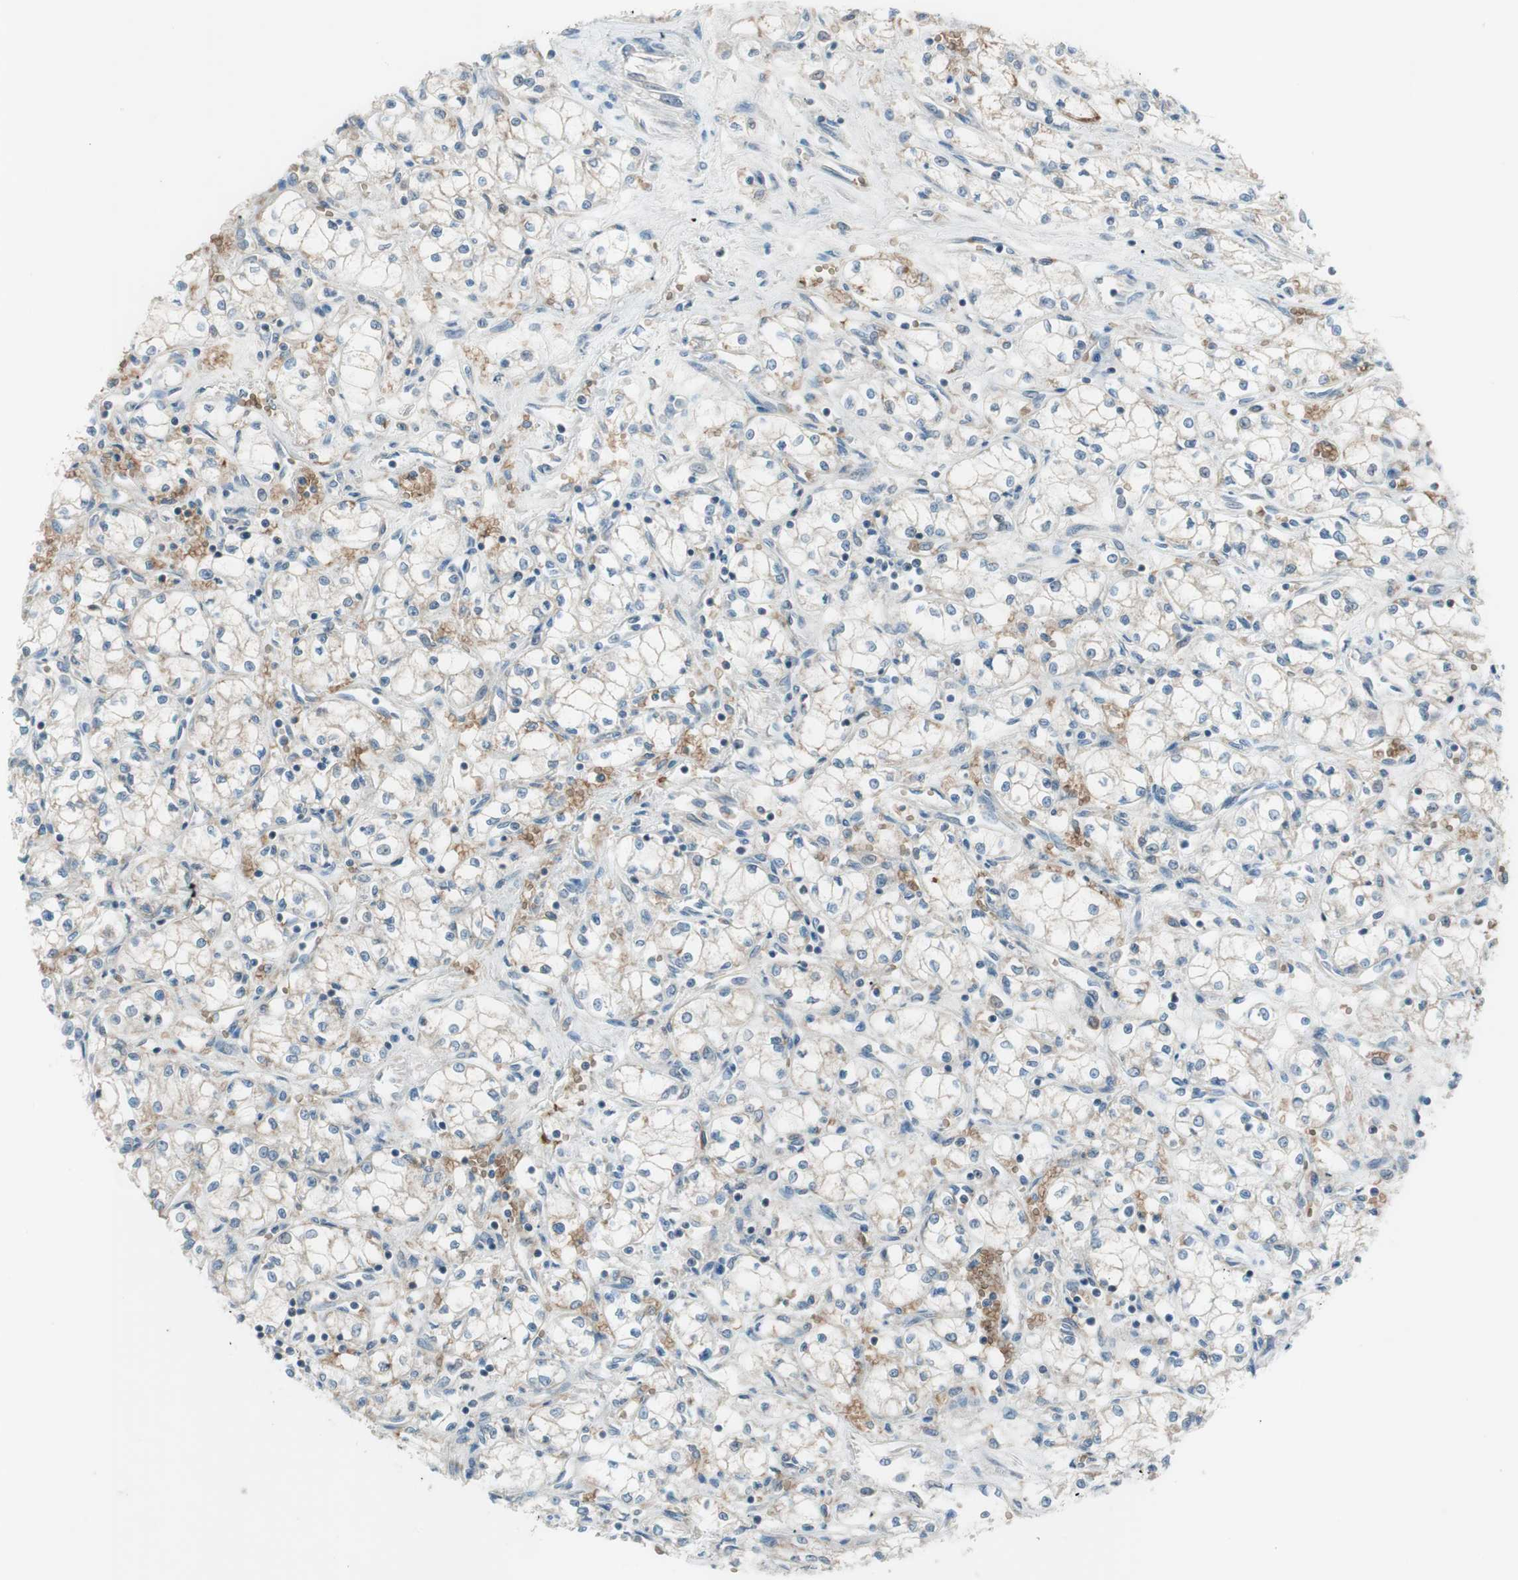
{"staining": {"intensity": "weak", "quantity": "<25%", "location": "cytoplasmic/membranous"}, "tissue": "renal cancer", "cell_type": "Tumor cells", "image_type": "cancer", "snomed": [{"axis": "morphology", "description": "Normal tissue, NOS"}, {"axis": "morphology", "description": "Adenocarcinoma, NOS"}, {"axis": "topography", "description": "Kidney"}], "caption": "The histopathology image exhibits no staining of tumor cells in renal cancer. (DAB (3,3'-diaminobenzidine) IHC with hematoxylin counter stain).", "gene": "GYPC", "patient": {"sex": "male", "age": 59}}